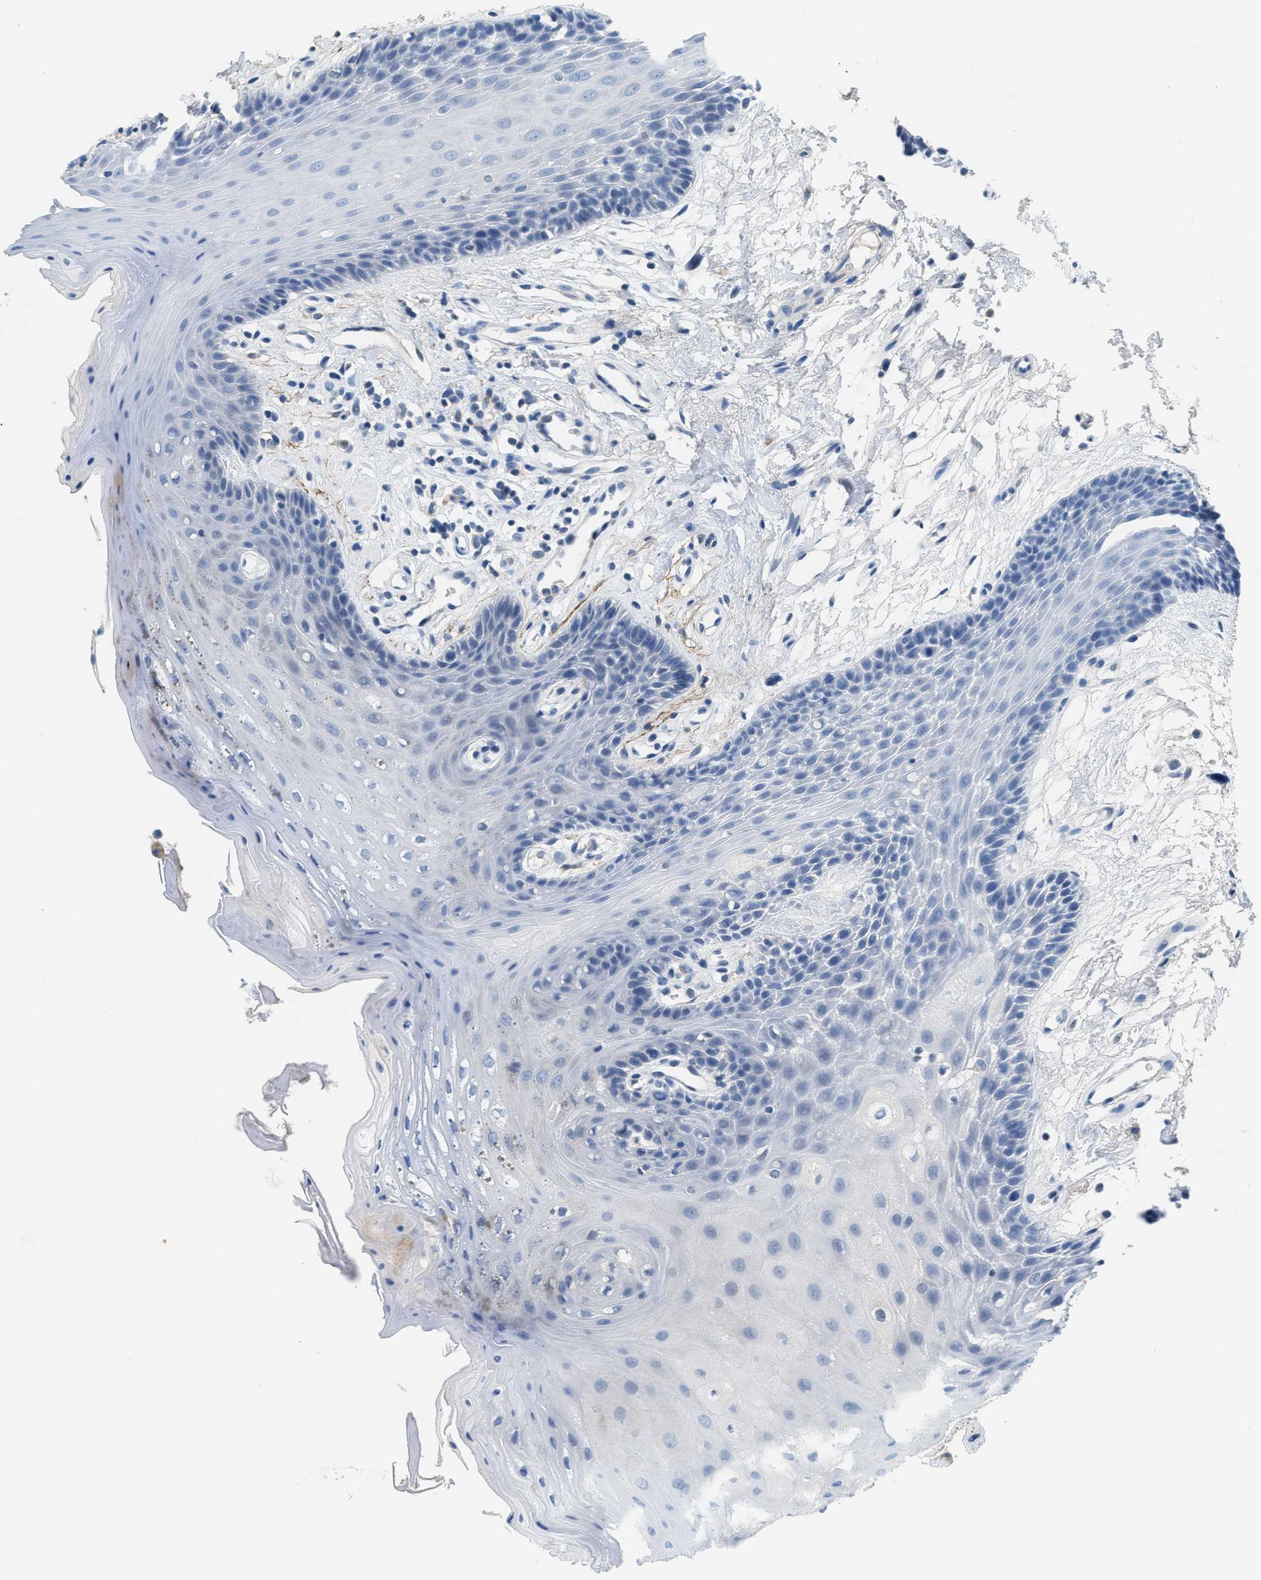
{"staining": {"intensity": "negative", "quantity": "none", "location": "none"}, "tissue": "oral mucosa", "cell_type": "Squamous epithelial cells", "image_type": "normal", "snomed": [{"axis": "morphology", "description": "Normal tissue, NOS"}, {"axis": "morphology", "description": "Squamous cell carcinoma, NOS"}, {"axis": "topography", "description": "Oral tissue"}, {"axis": "topography", "description": "Head-Neck"}], "caption": "Photomicrograph shows no significant protein positivity in squamous epithelial cells of unremarkable oral mucosa. Nuclei are stained in blue.", "gene": "DGKE", "patient": {"sex": "male", "age": 71}}